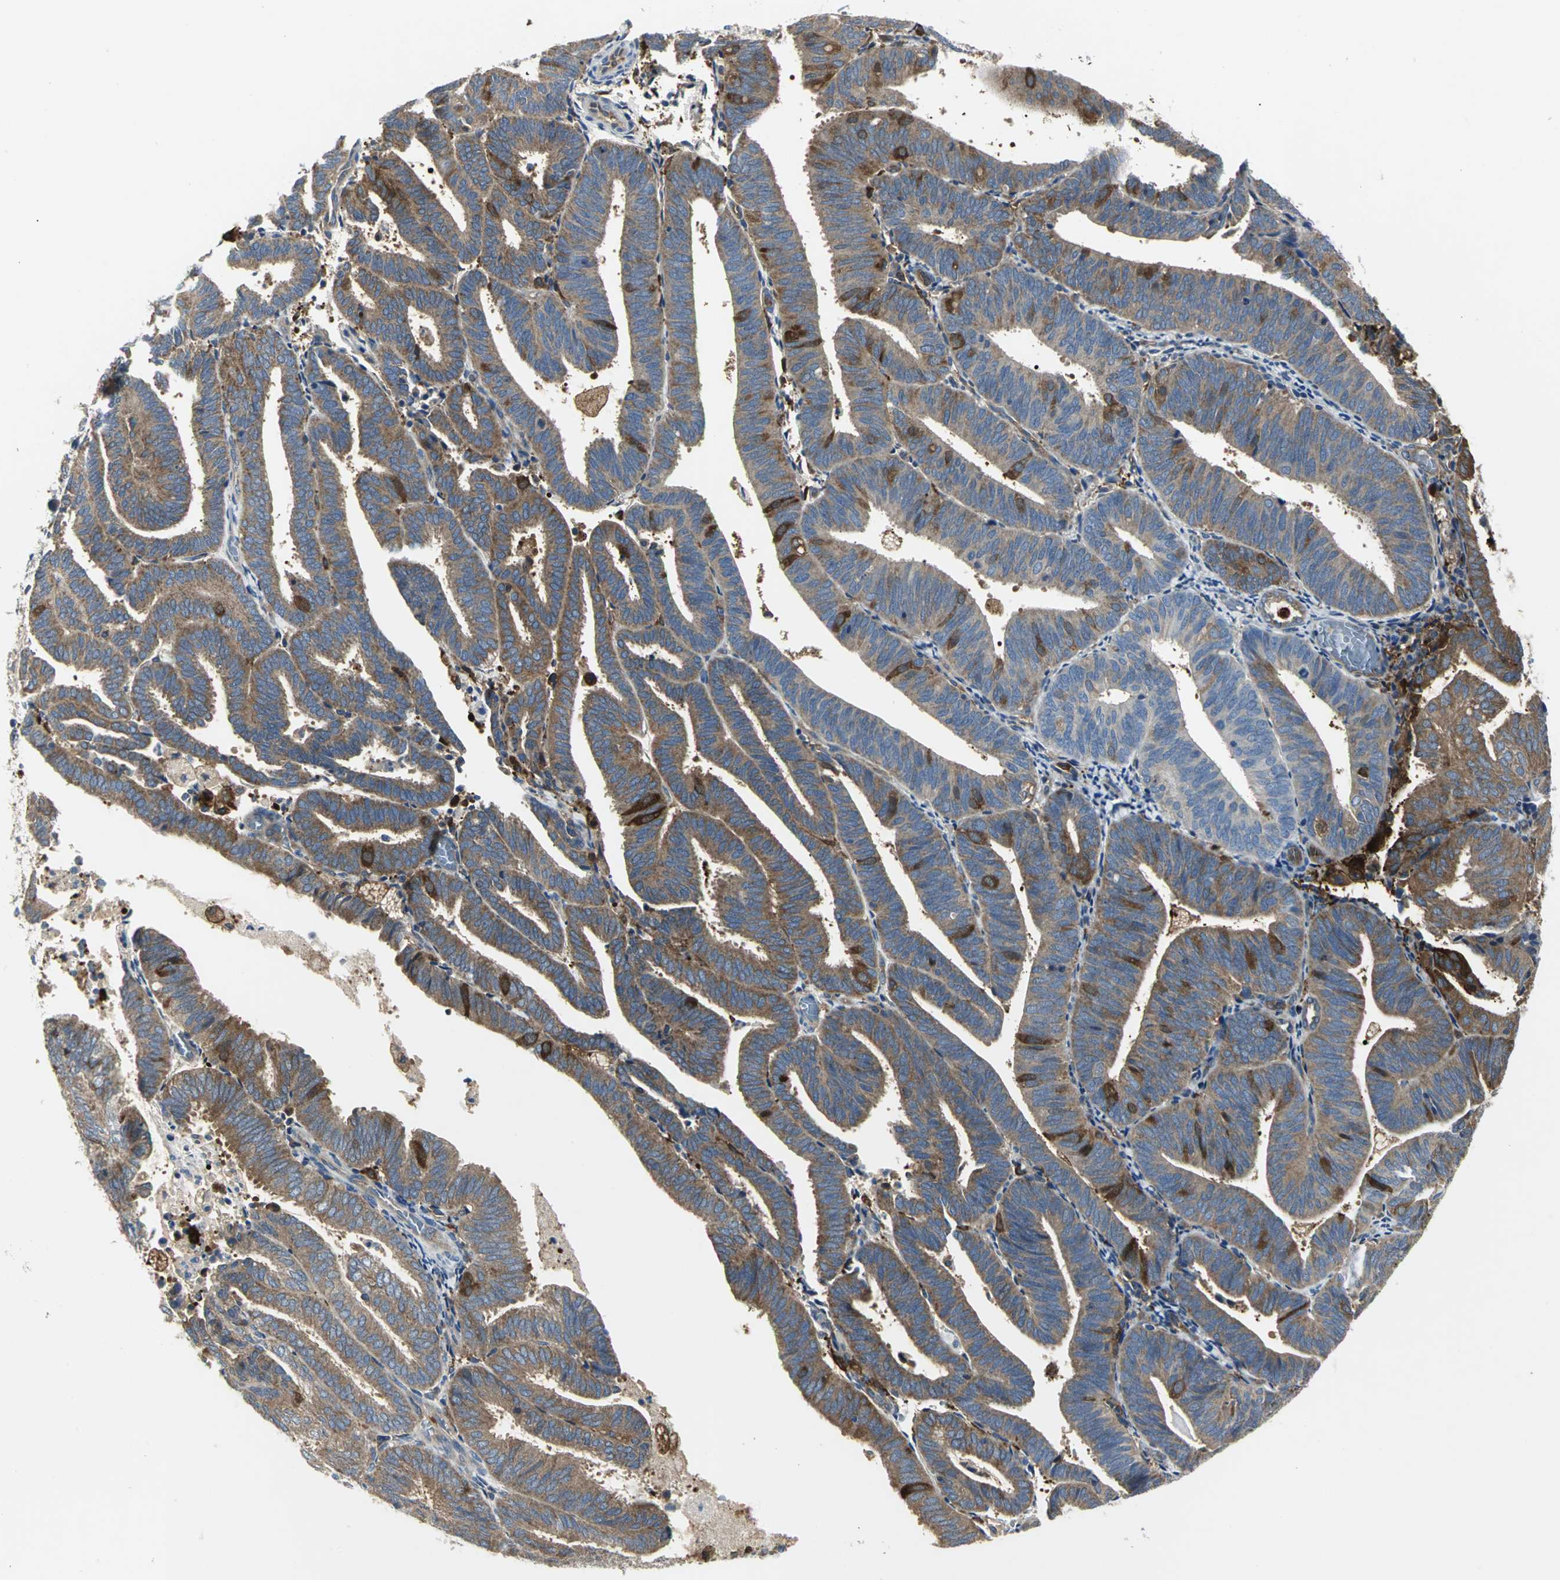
{"staining": {"intensity": "strong", "quantity": ">75%", "location": "cytoplasmic/membranous"}, "tissue": "endometrial cancer", "cell_type": "Tumor cells", "image_type": "cancer", "snomed": [{"axis": "morphology", "description": "Adenocarcinoma, NOS"}, {"axis": "topography", "description": "Uterus"}], "caption": "Immunohistochemistry (IHC) (DAB (3,3'-diaminobenzidine)) staining of adenocarcinoma (endometrial) displays strong cytoplasmic/membranous protein staining in approximately >75% of tumor cells.", "gene": "CHRNB1", "patient": {"sex": "female", "age": 60}}